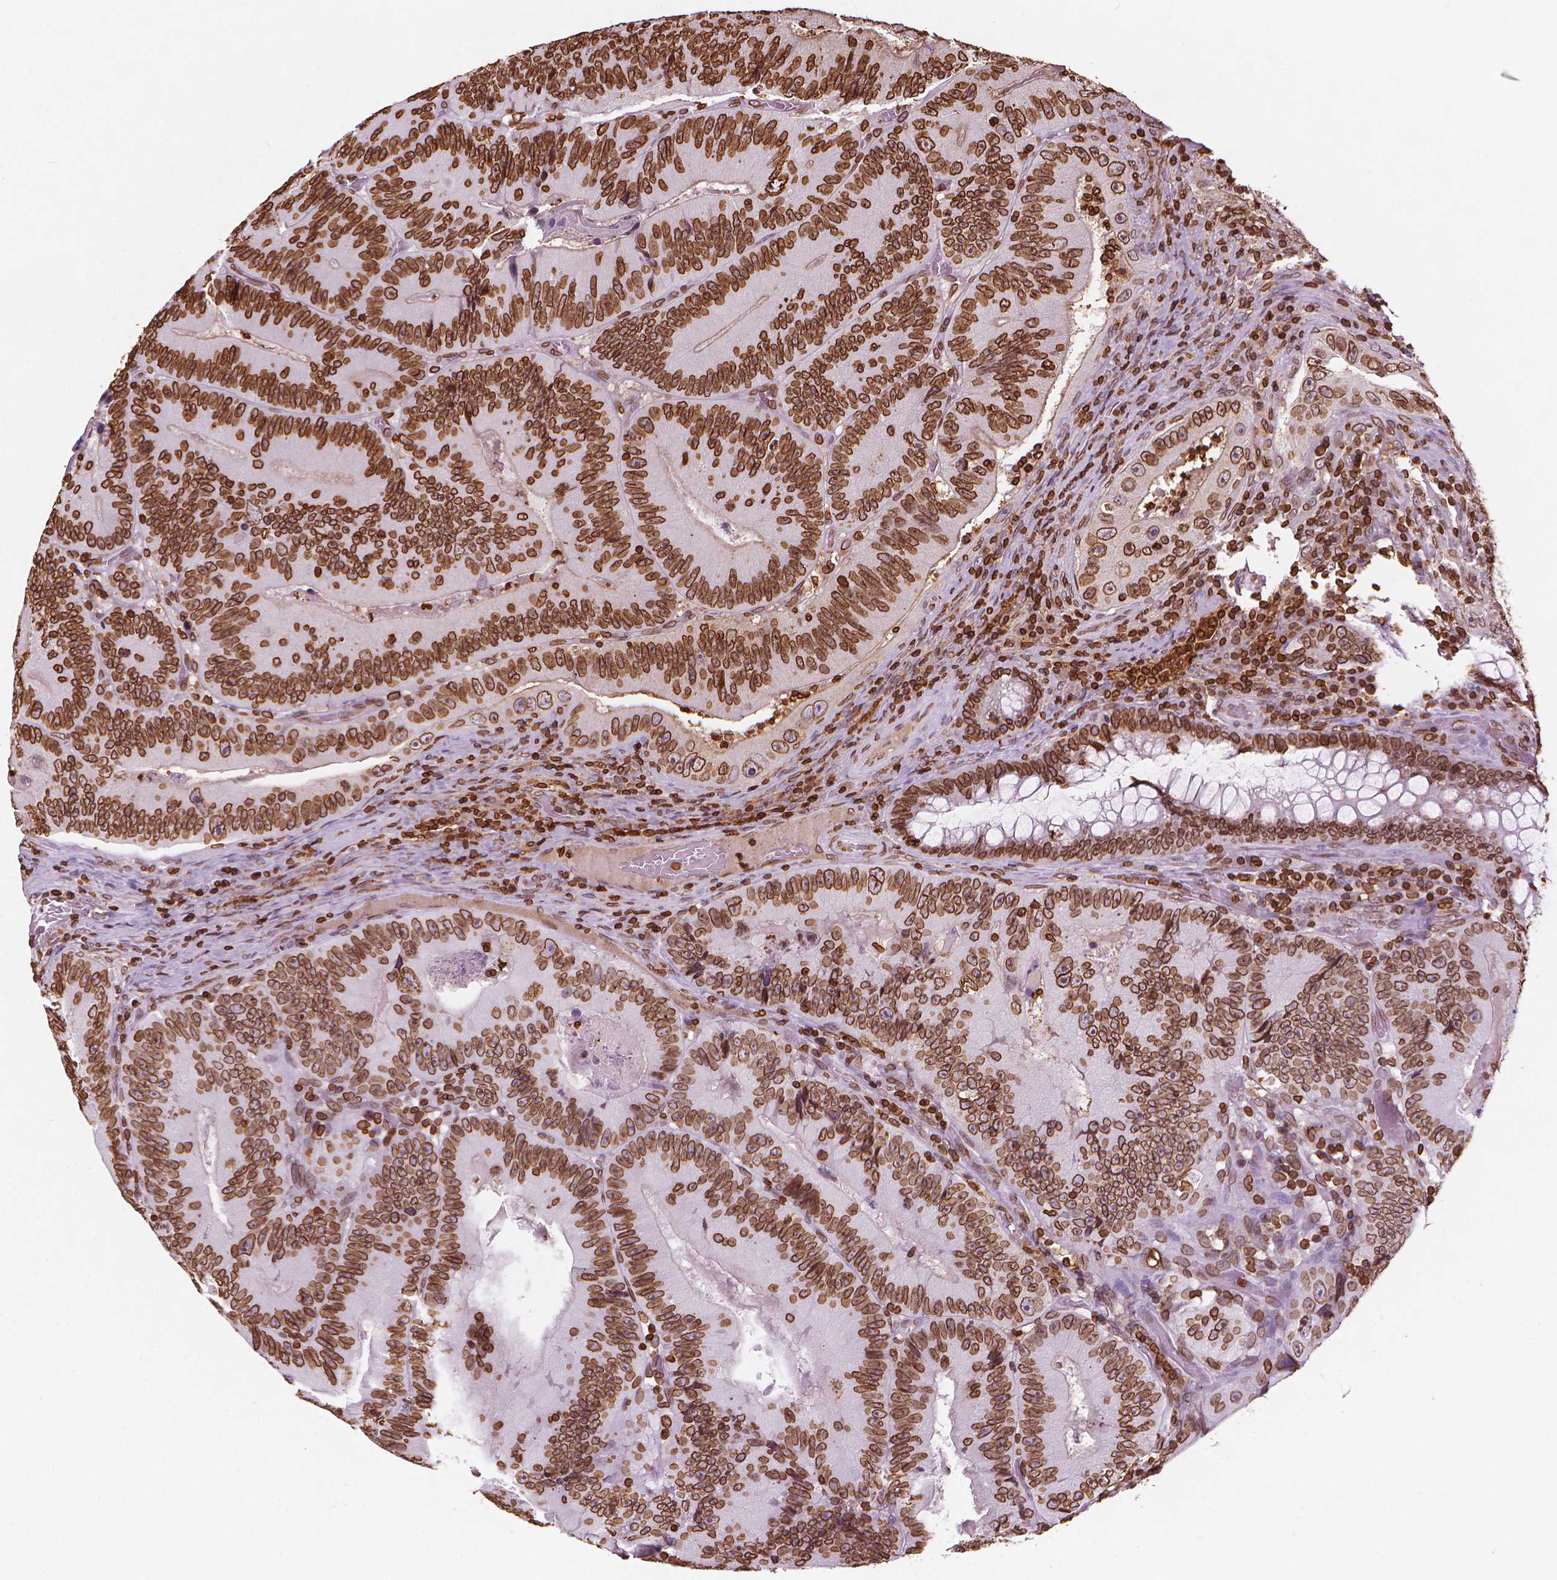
{"staining": {"intensity": "strong", "quantity": ">75%", "location": "cytoplasmic/membranous,nuclear"}, "tissue": "colorectal cancer", "cell_type": "Tumor cells", "image_type": "cancer", "snomed": [{"axis": "morphology", "description": "Adenocarcinoma, NOS"}, {"axis": "topography", "description": "Colon"}], "caption": "The image shows a brown stain indicating the presence of a protein in the cytoplasmic/membranous and nuclear of tumor cells in colorectal cancer.", "gene": "LMNB1", "patient": {"sex": "female", "age": 86}}